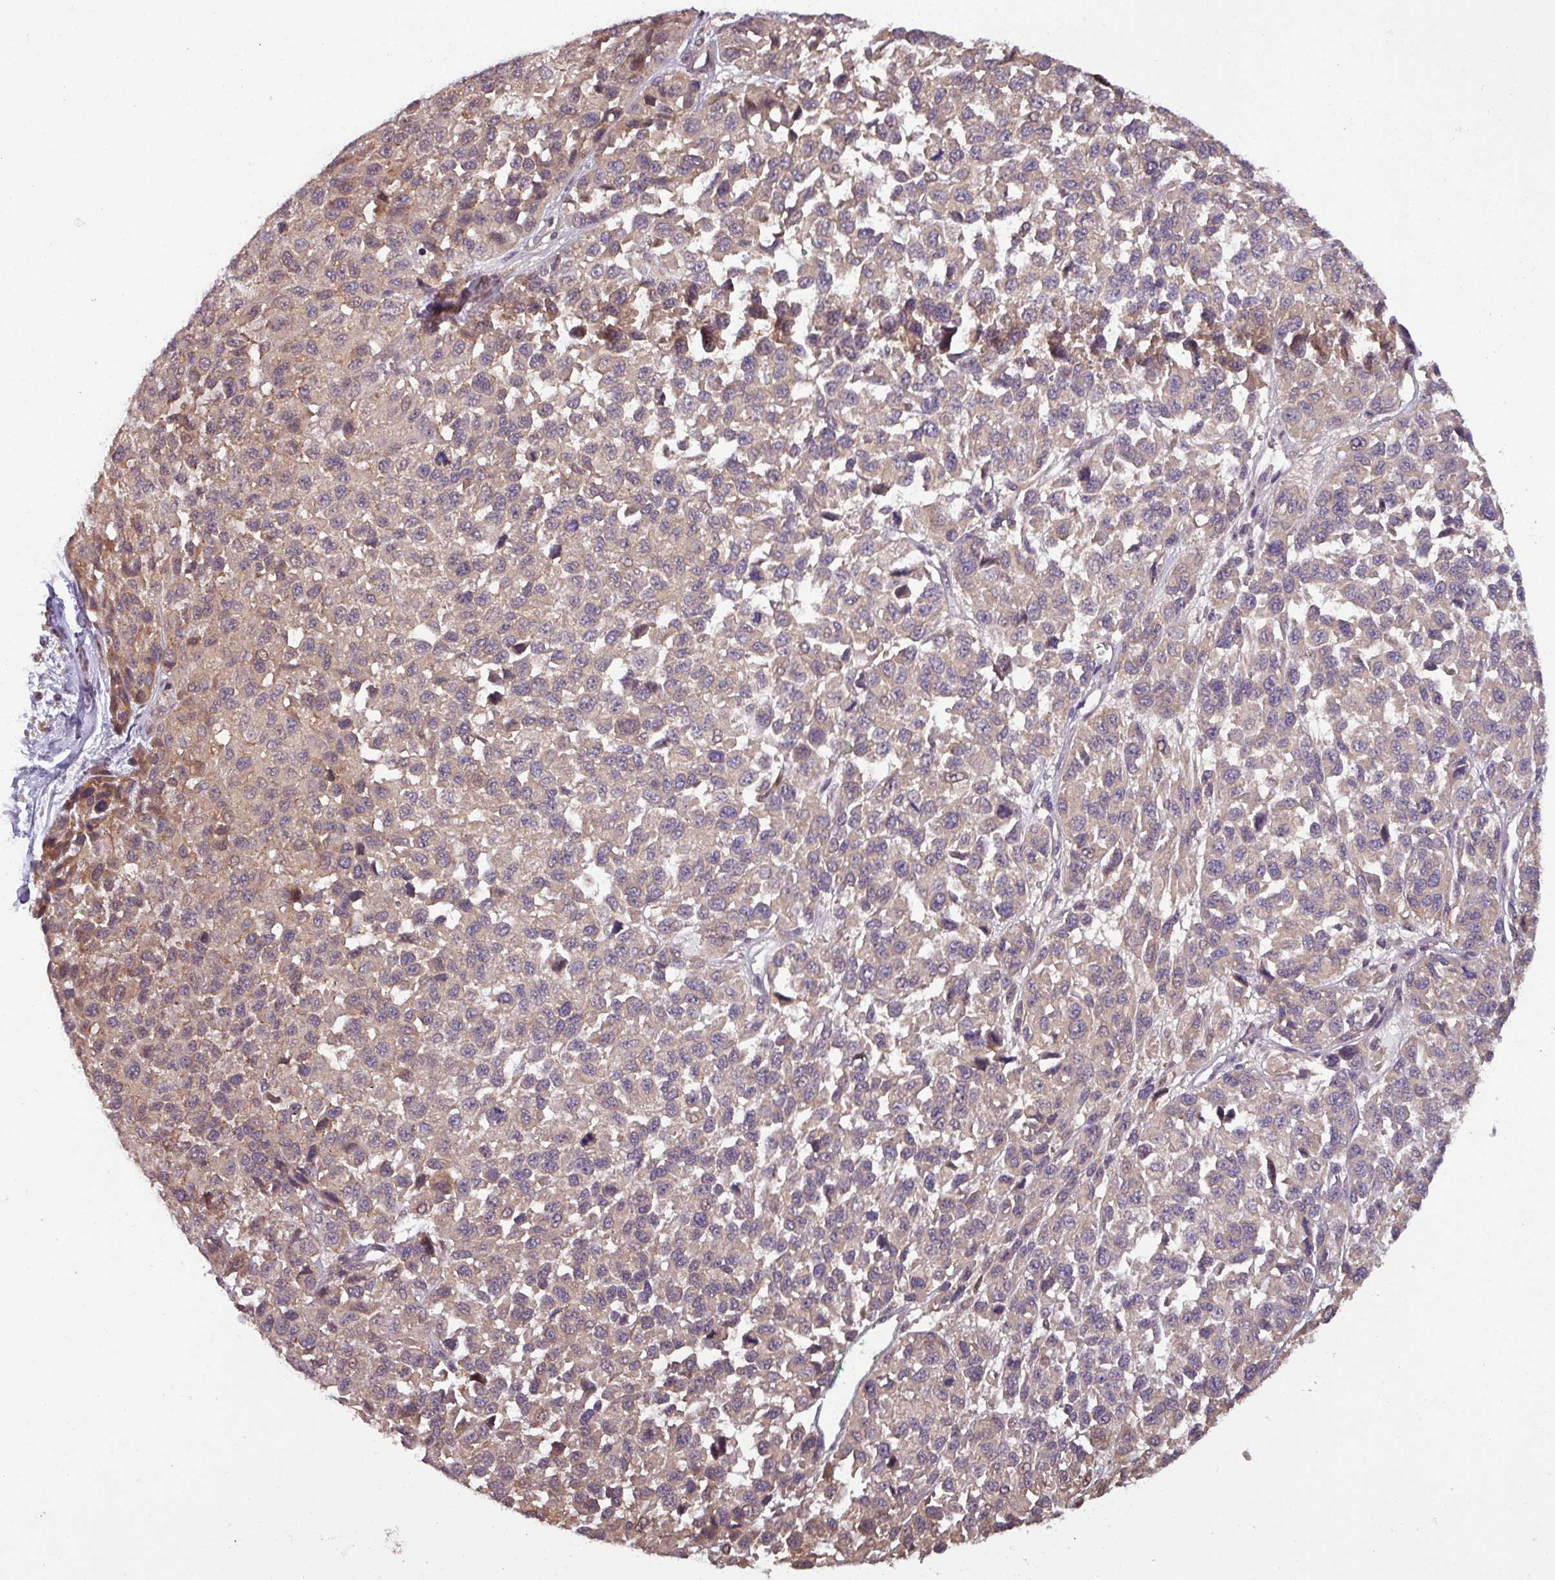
{"staining": {"intensity": "weak", "quantity": ">75%", "location": "cytoplasmic/membranous,nuclear"}, "tissue": "melanoma", "cell_type": "Tumor cells", "image_type": "cancer", "snomed": [{"axis": "morphology", "description": "Malignant melanoma, NOS"}, {"axis": "topography", "description": "Skin"}], "caption": "This is a micrograph of immunohistochemistry staining of malignant melanoma, which shows weak expression in the cytoplasmic/membranous and nuclear of tumor cells.", "gene": "NOB1", "patient": {"sex": "male", "age": 62}}